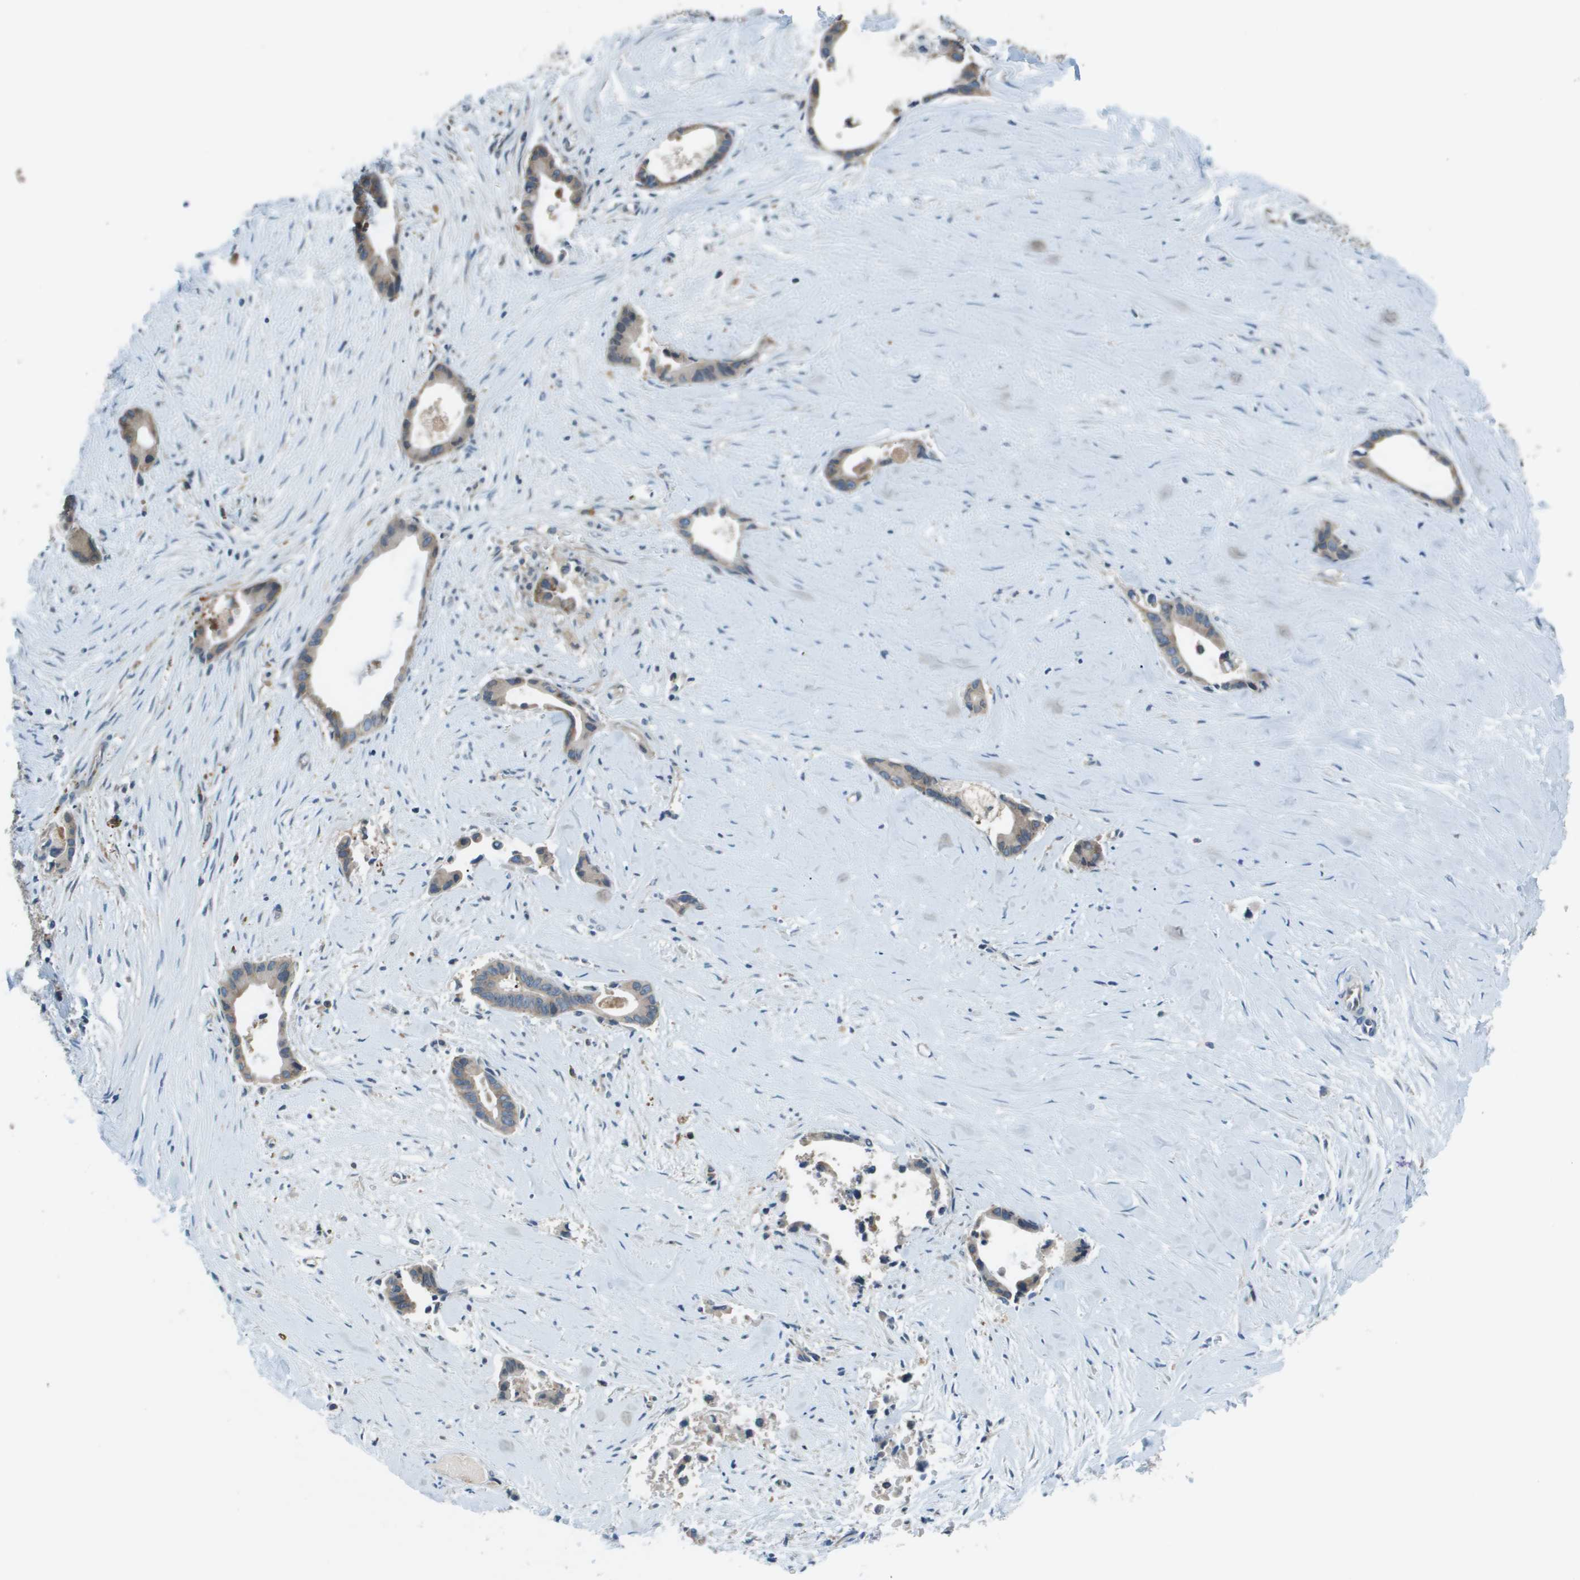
{"staining": {"intensity": "moderate", "quantity": "<25%", "location": "cytoplasmic/membranous"}, "tissue": "liver cancer", "cell_type": "Tumor cells", "image_type": "cancer", "snomed": [{"axis": "morphology", "description": "Cholangiocarcinoma"}, {"axis": "topography", "description": "Liver"}], "caption": "Immunohistochemistry (IHC) histopathology image of neoplastic tissue: liver cancer (cholangiocarcinoma) stained using immunohistochemistry reveals low levels of moderate protein expression localized specifically in the cytoplasmic/membranous of tumor cells, appearing as a cytoplasmic/membranous brown color.", "gene": "EIF3B", "patient": {"sex": "female", "age": 55}}